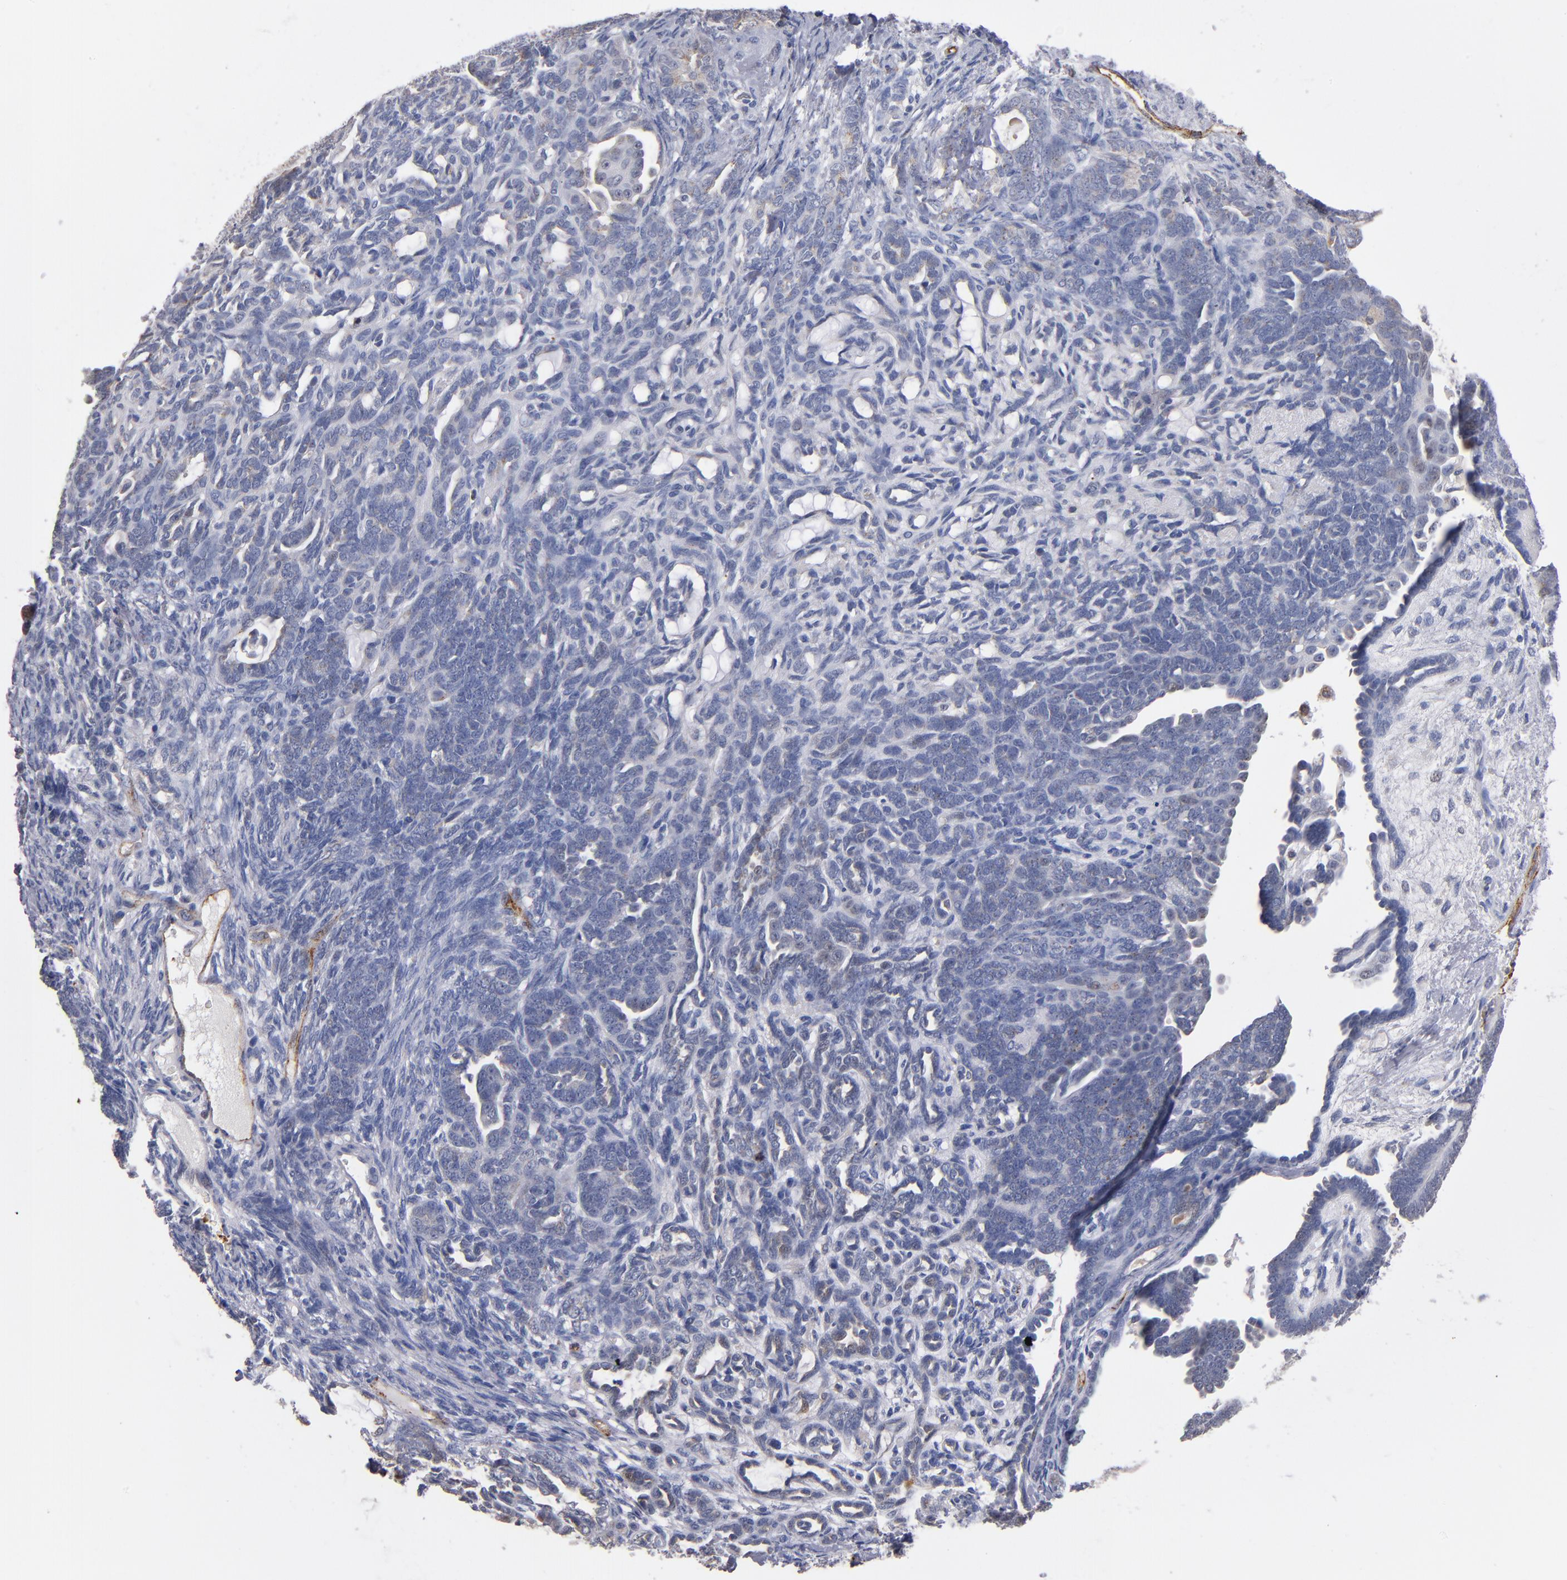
{"staining": {"intensity": "negative", "quantity": "none", "location": "none"}, "tissue": "endometrial cancer", "cell_type": "Tumor cells", "image_type": "cancer", "snomed": [{"axis": "morphology", "description": "Neoplasm, malignant, NOS"}, {"axis": "topography", "description": "Endometrium"}], "caption": "Tumor cells are negative for protein expression in human endometrial cancer.", "gene": "SELP", "patient": {"sex": "female", "age": 74}}